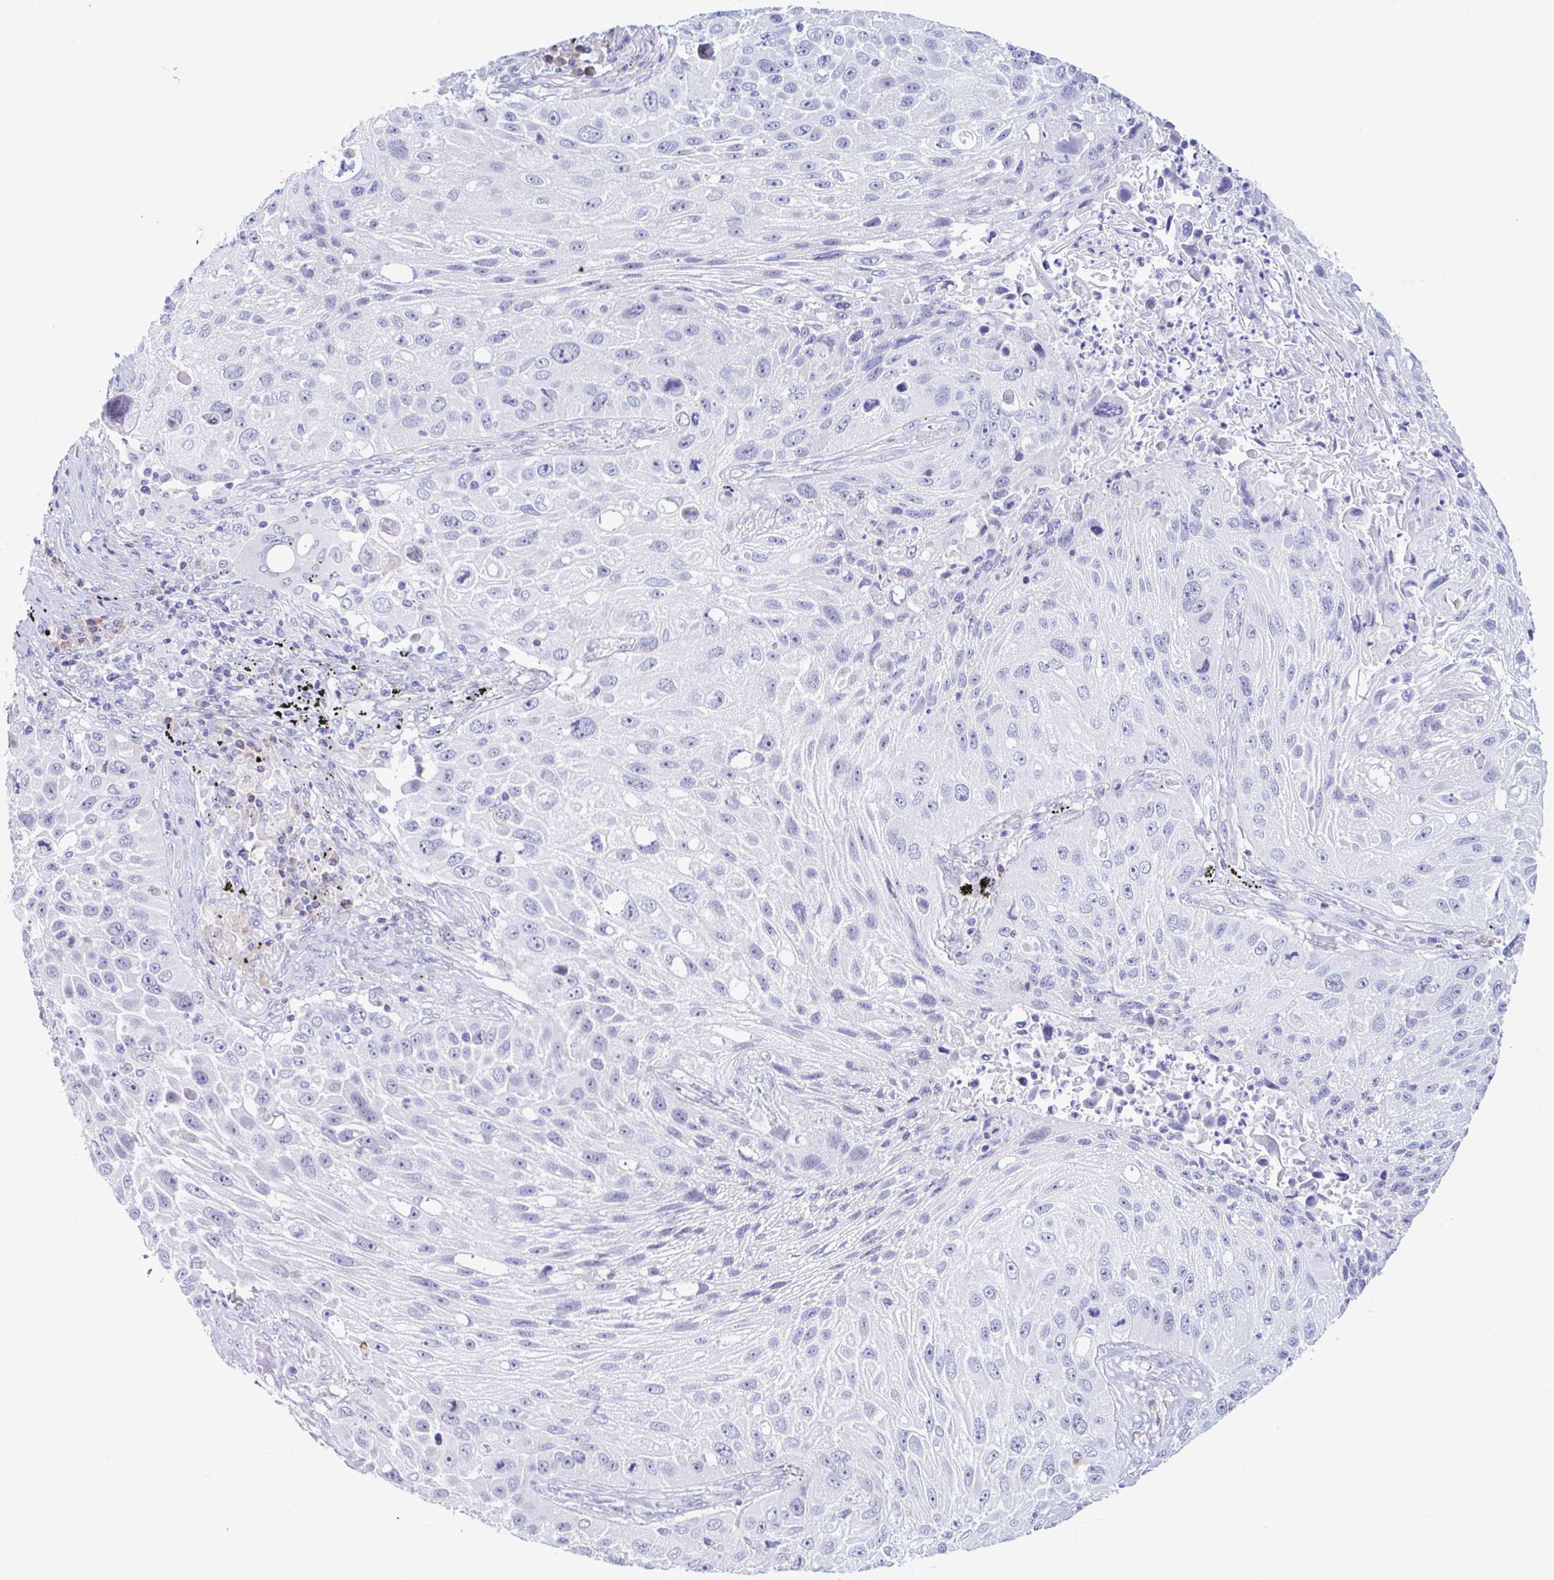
{"staining": {"intensity": "negative", "quantity": "none", "location": "none"}, "tissue": "lung cancer", "cell_type": "Tumor cells", "image_type": "cancer", "snomed": [{"axis": "morphology", "description": "Normal morphology"}, {"axis": "morphology", "description": "Squamous cell carcinoma, NOS"}, {"axis": "topography", "description": "Lymph node"}, {"axis": "topography", "description": "Lung"}], "caption": "Image shows no significant protein staining in tumor cells of lung squamous cell carcinoma. (Stains: DAB (3,3'-diaminobenzidine) immunohistochemistry (IHC) with hematoxylin counter stain, Microscopy: brightfield microscopy at high magnification).", "gene": "NBPF3", "patient": {"sex": "male", "age": 67}}